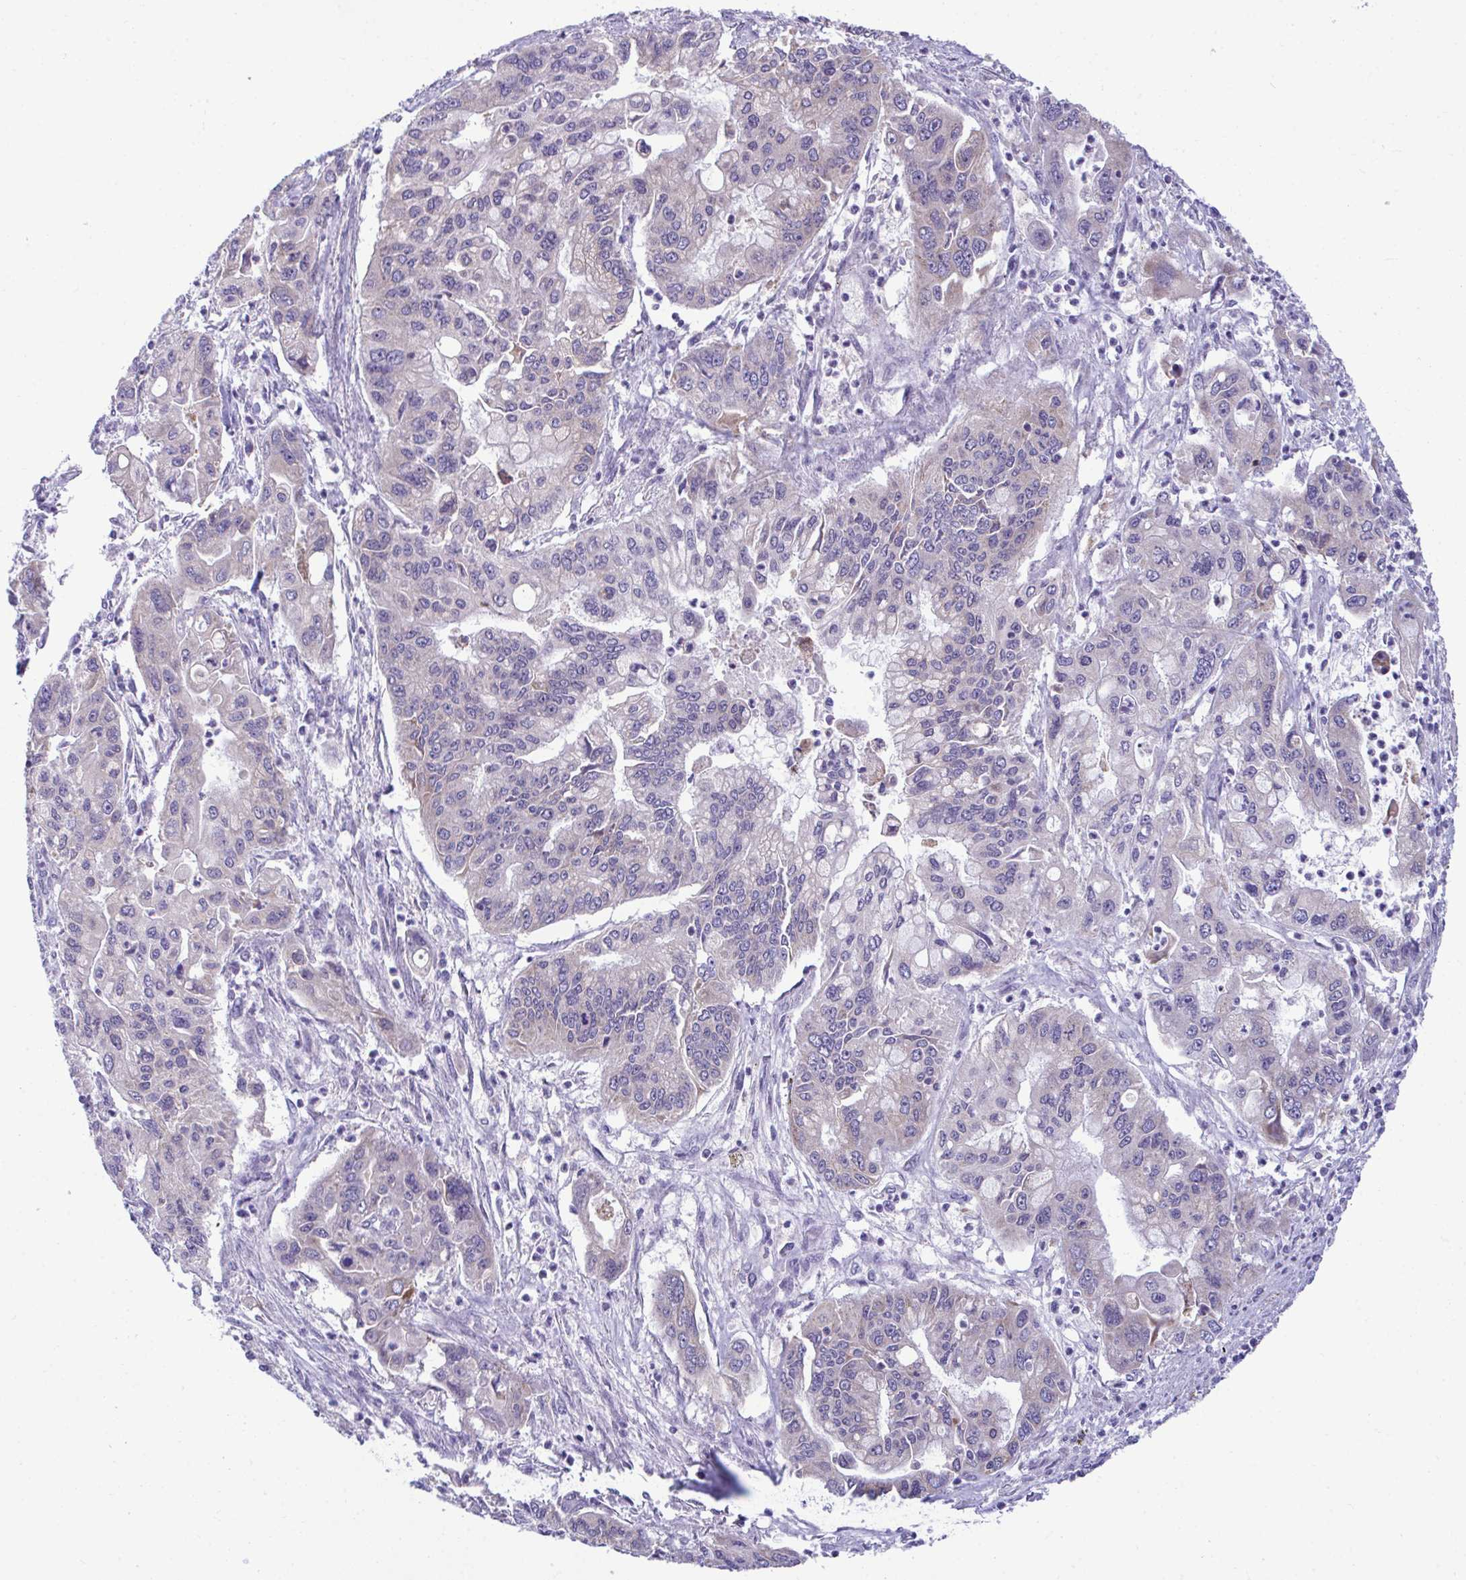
{"staining": {"intensity": "weak", "quantity": "<25%", "location": "cytoplasmic/membranous"}, "tissue": "pancreatic cancer", "cell_type": "Tumor cells", "image_type": "cancer", "snomed": [{"axis": "morphology", "description": "Adenocarcinoma, NOS"}, {"axis": "topography", "description": "Pancreas"}], "caption": "Protein analysis of pancreatic cancer displays no significant expression in tumor cells. (DAB (3,3'-diaminobenzidine) immunohistochemistry (IHC), high magnification).", "gene": "PIGK", "patient": {"sex": "male", "age": 62}}